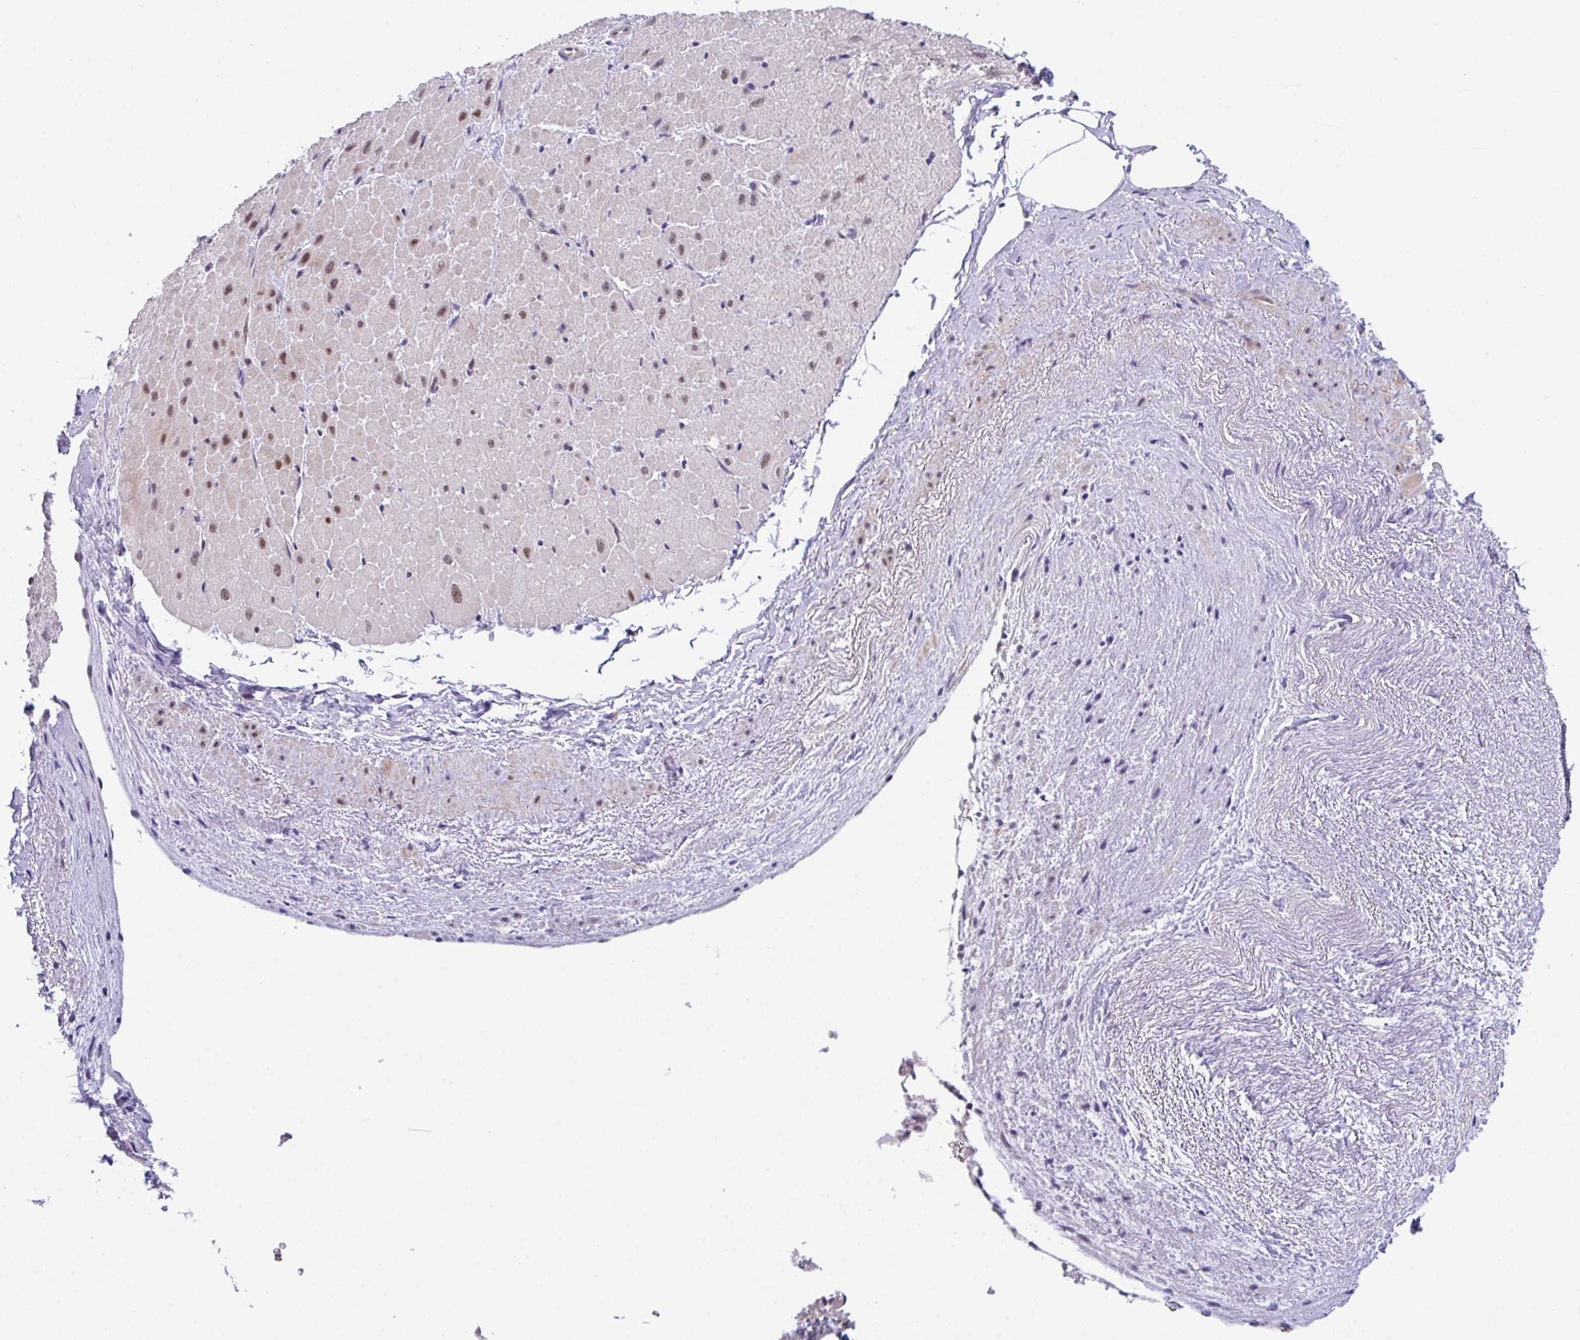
{"staining": {"intensity": "moderate", "quantity": ">75%", "location": "cytoplasmic/membranous,nuclear"}, "tissue": "heart muscle", "cell_type": "Cardiomyocytes", "image_type": "normal", "snomed": [{"axis": "morphology", "description": "Normal tissue, NOS"}, {"axis": "topography", "description": "Heart"}], "caption": "Immunohistochemistry image of benign heart muscle: heart muscle stained using immunohistochemistry (IHC) shows medium levels of moderate protein expression localized specifically in the cytoplasmic/membranous,nuclear of cardiomyocytes, appearing as a cytoplasmic/membranous,nuclear brown color.", "gene": "RBM18", "patient": {"sex": "male", "age": 62}}